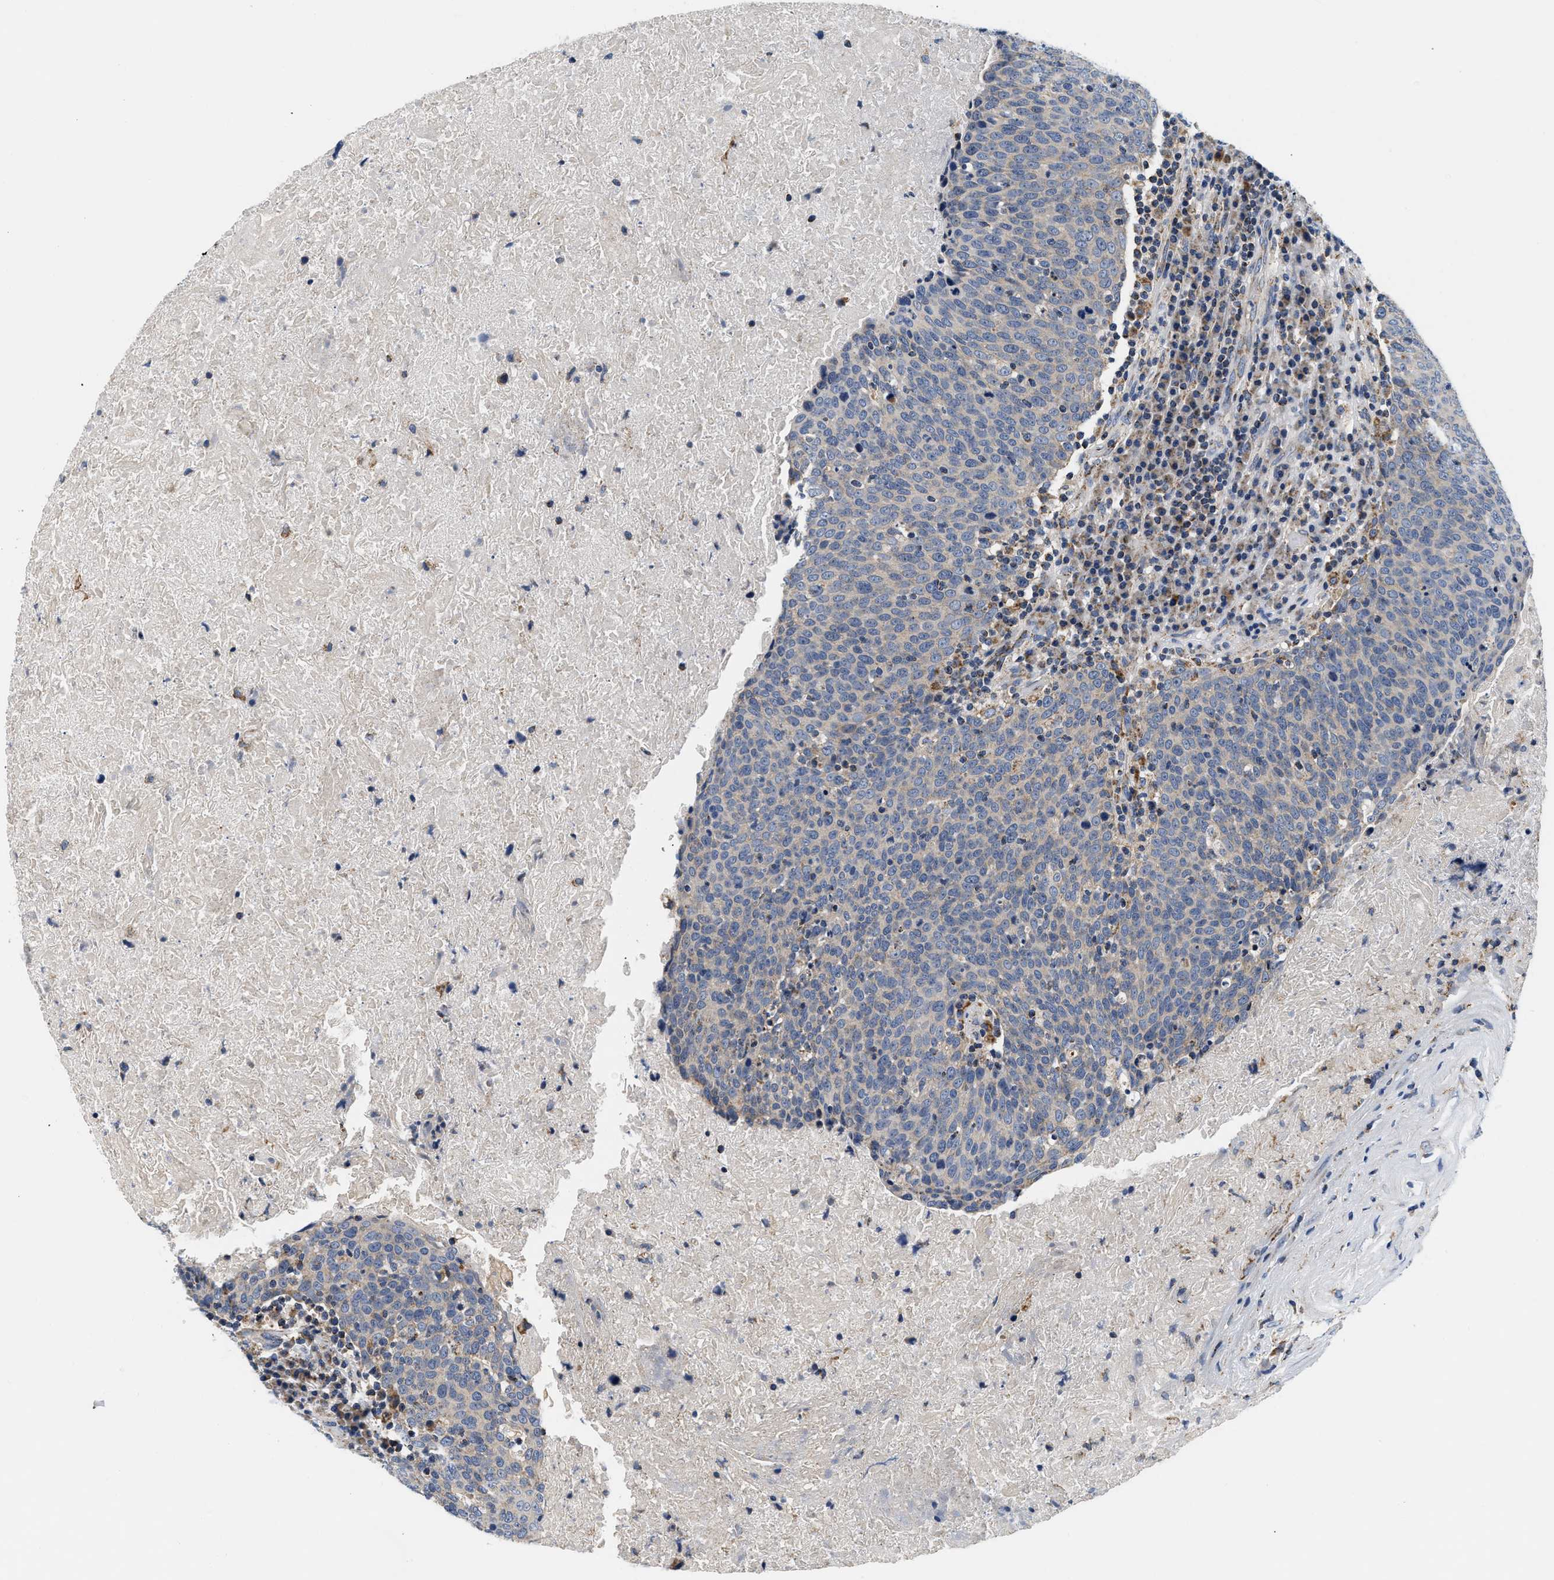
{"staining": {"intensity": "negative", "quantity": "none", "location": "none"}, "tissue": "head and neck cancer", "cell_type": "Tumor cells", "image_type": "cancer", "snomed": [{"axis": "morphology", "description": "Squamous cell carcinoma, NOS"}, {"axis": "morphology", "description": "Squamous cell carcinoma, metastatic, NOS"}, {"axis": "topography", "description": "Lymph node"}, {"axis": "topography", "description": "Head-Neck"}], "caption": "Tumor cells show no significant expression in head and neck cancer. The staining was performed using DAB (3,3'-diaminobenzidine) to visualize the protein expression in brown, while the nuclei were stained in blue with hematoxylin (Magnification: 20x).", "gene": "PDP1", "patient": {"sex": "male", "age": 62}}